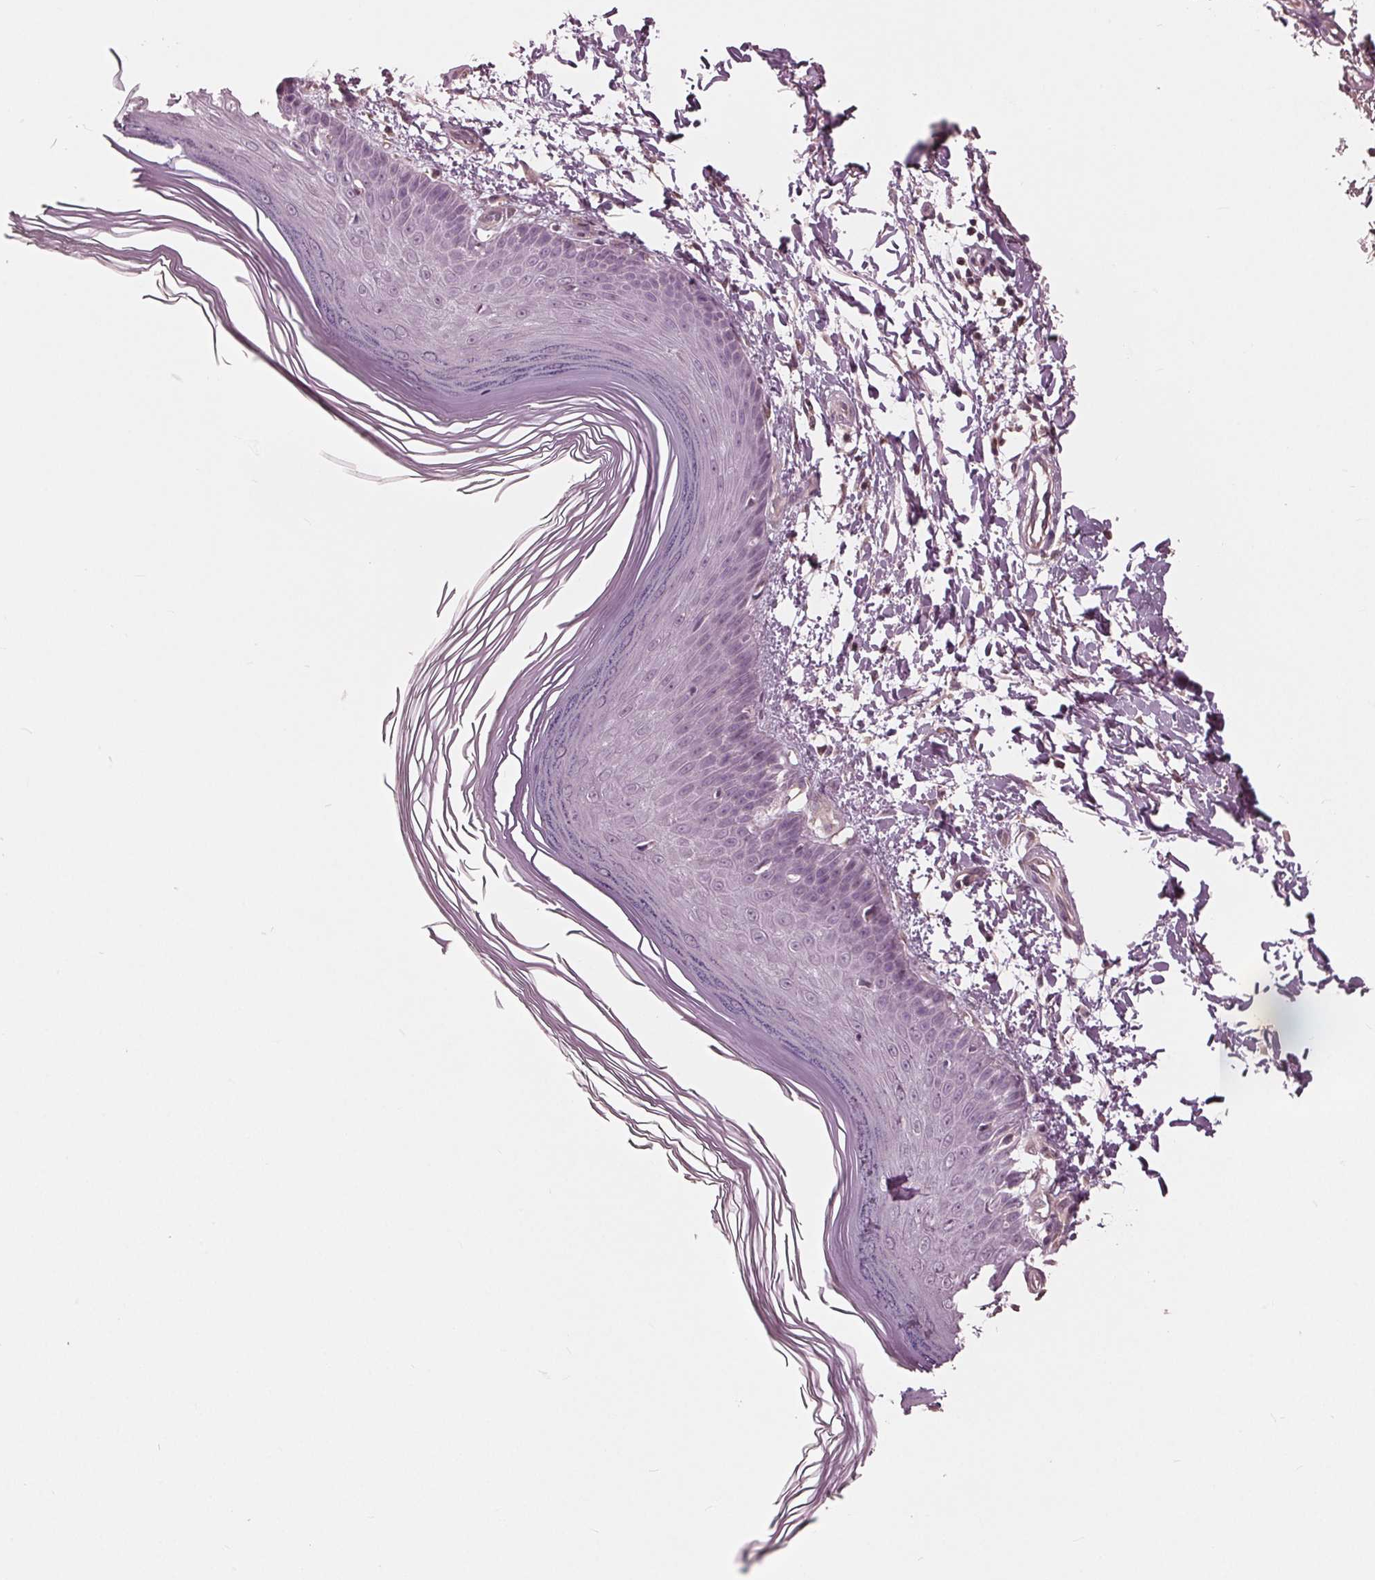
{"staining": {"intensity": "negative", "quantity": "none", "location": "none"}, "tissue": "skin", "cell_type": "Fibroblasts", "image_type": "normal", "snomed": [{"axis": "morphology", "description": "Normal tissue, NOS"}, {"axis": "topography", "description": "Skin"}], "caption": "High magnification brightfield microscopy of unremarkable skin stained with DAB (3,3'-diaminobenzidine) (brown) and counterstained with hematoxylin (blue): fibroblasts show no significant positivity.", "gene": "ING3", "patient": {"sex": "female", "age": 62}}